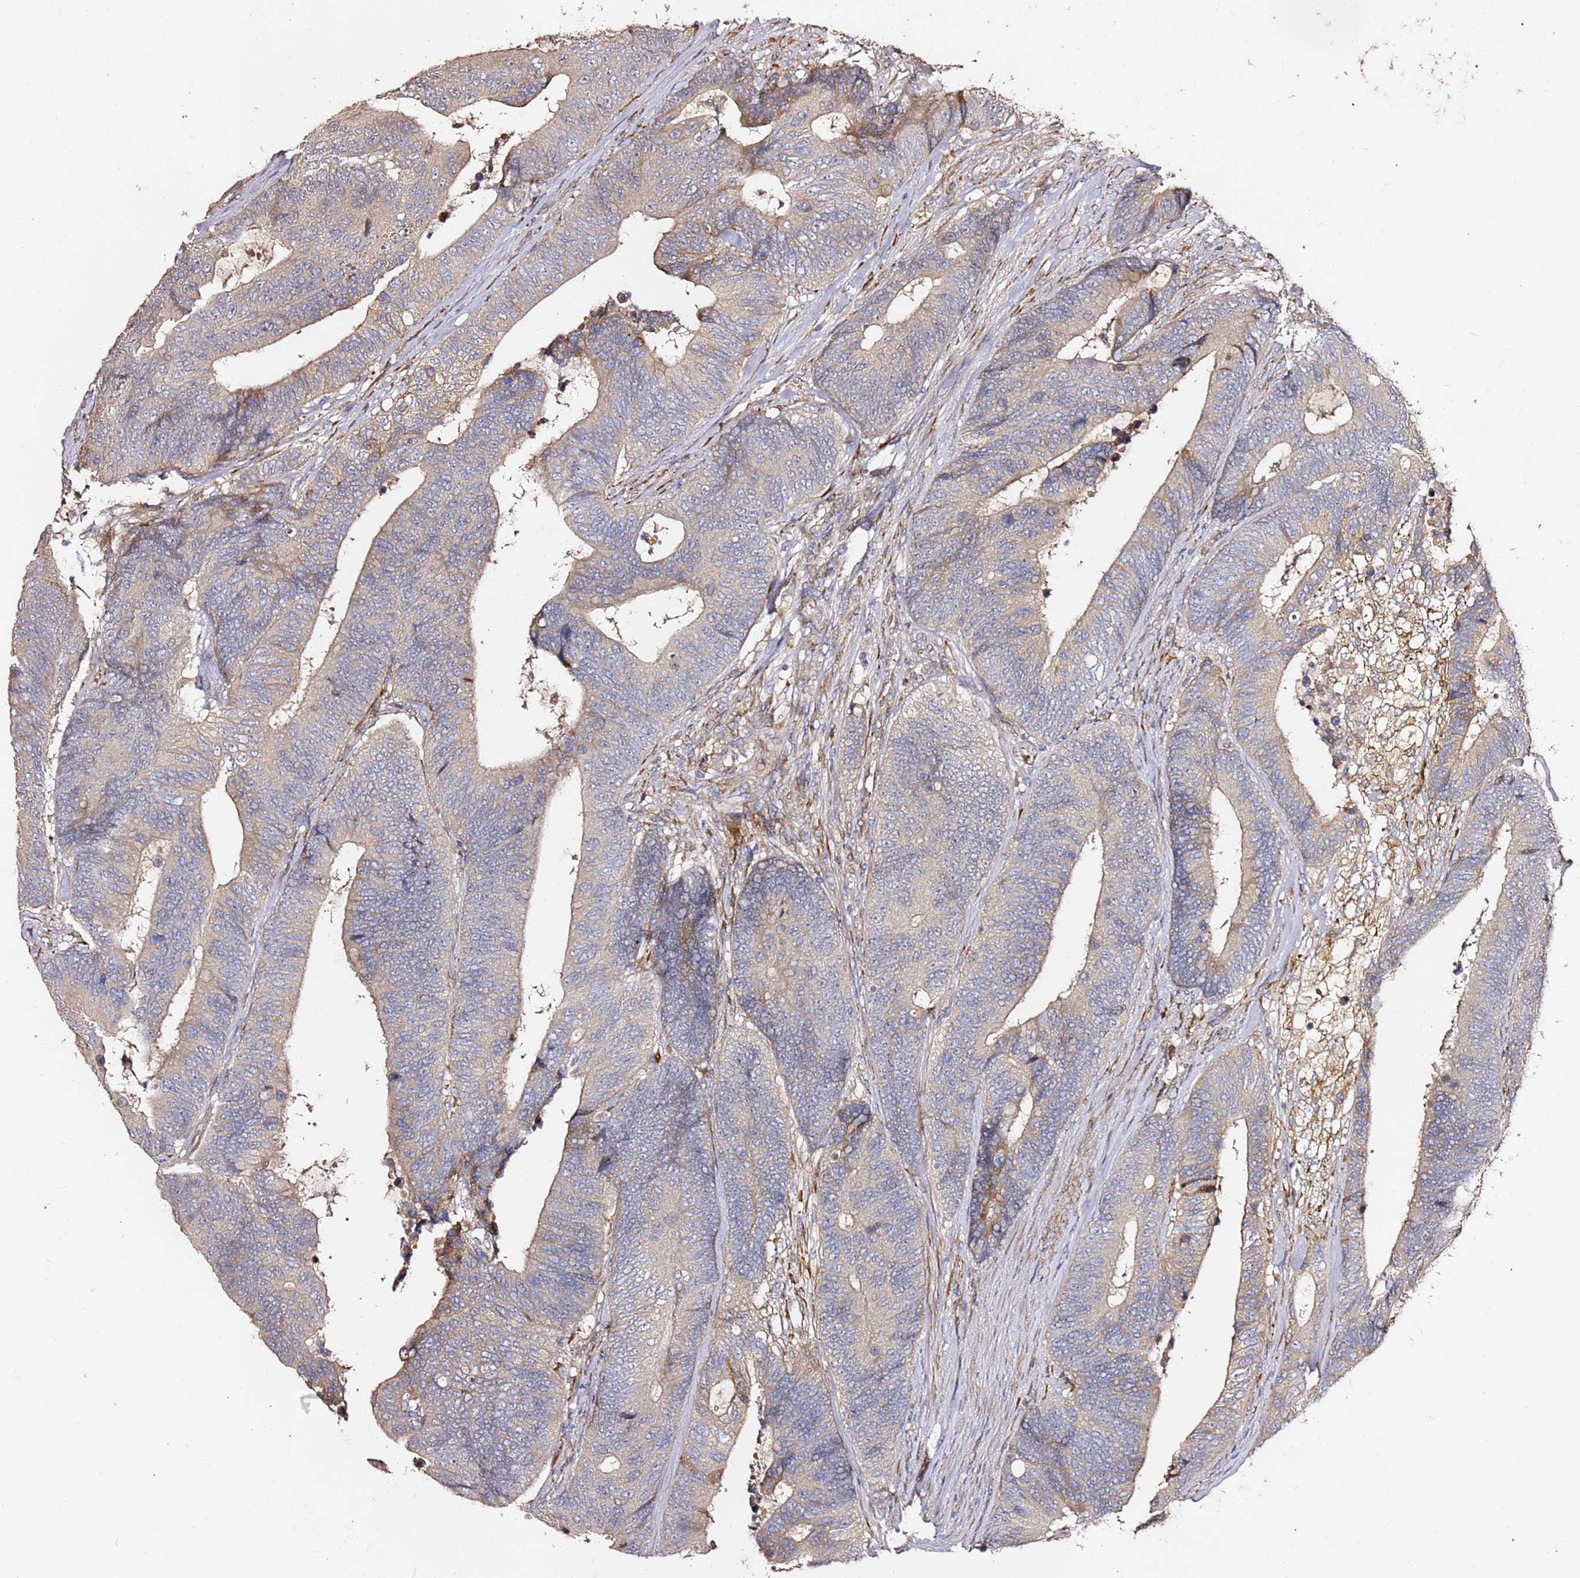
{"staining": {"intensity": "weak", "quantity": "<25%", "location": "cytoplasmic/membranous"}, "tissue": "colorectal cancer", "cell_type": "Tumor cells", "image_type": "cancer", "snomed": [{"axis": "morphology", "description": "Adenocarcinoma, NOS"}, {"axis": "topography", "description": "Colon"}], "caption": "Tumor cells are negative for brown protein staining in colorectal adenocarcinoma.", "gene": "HSD17B7", "patient": {"sex": "male", "age": 87}}